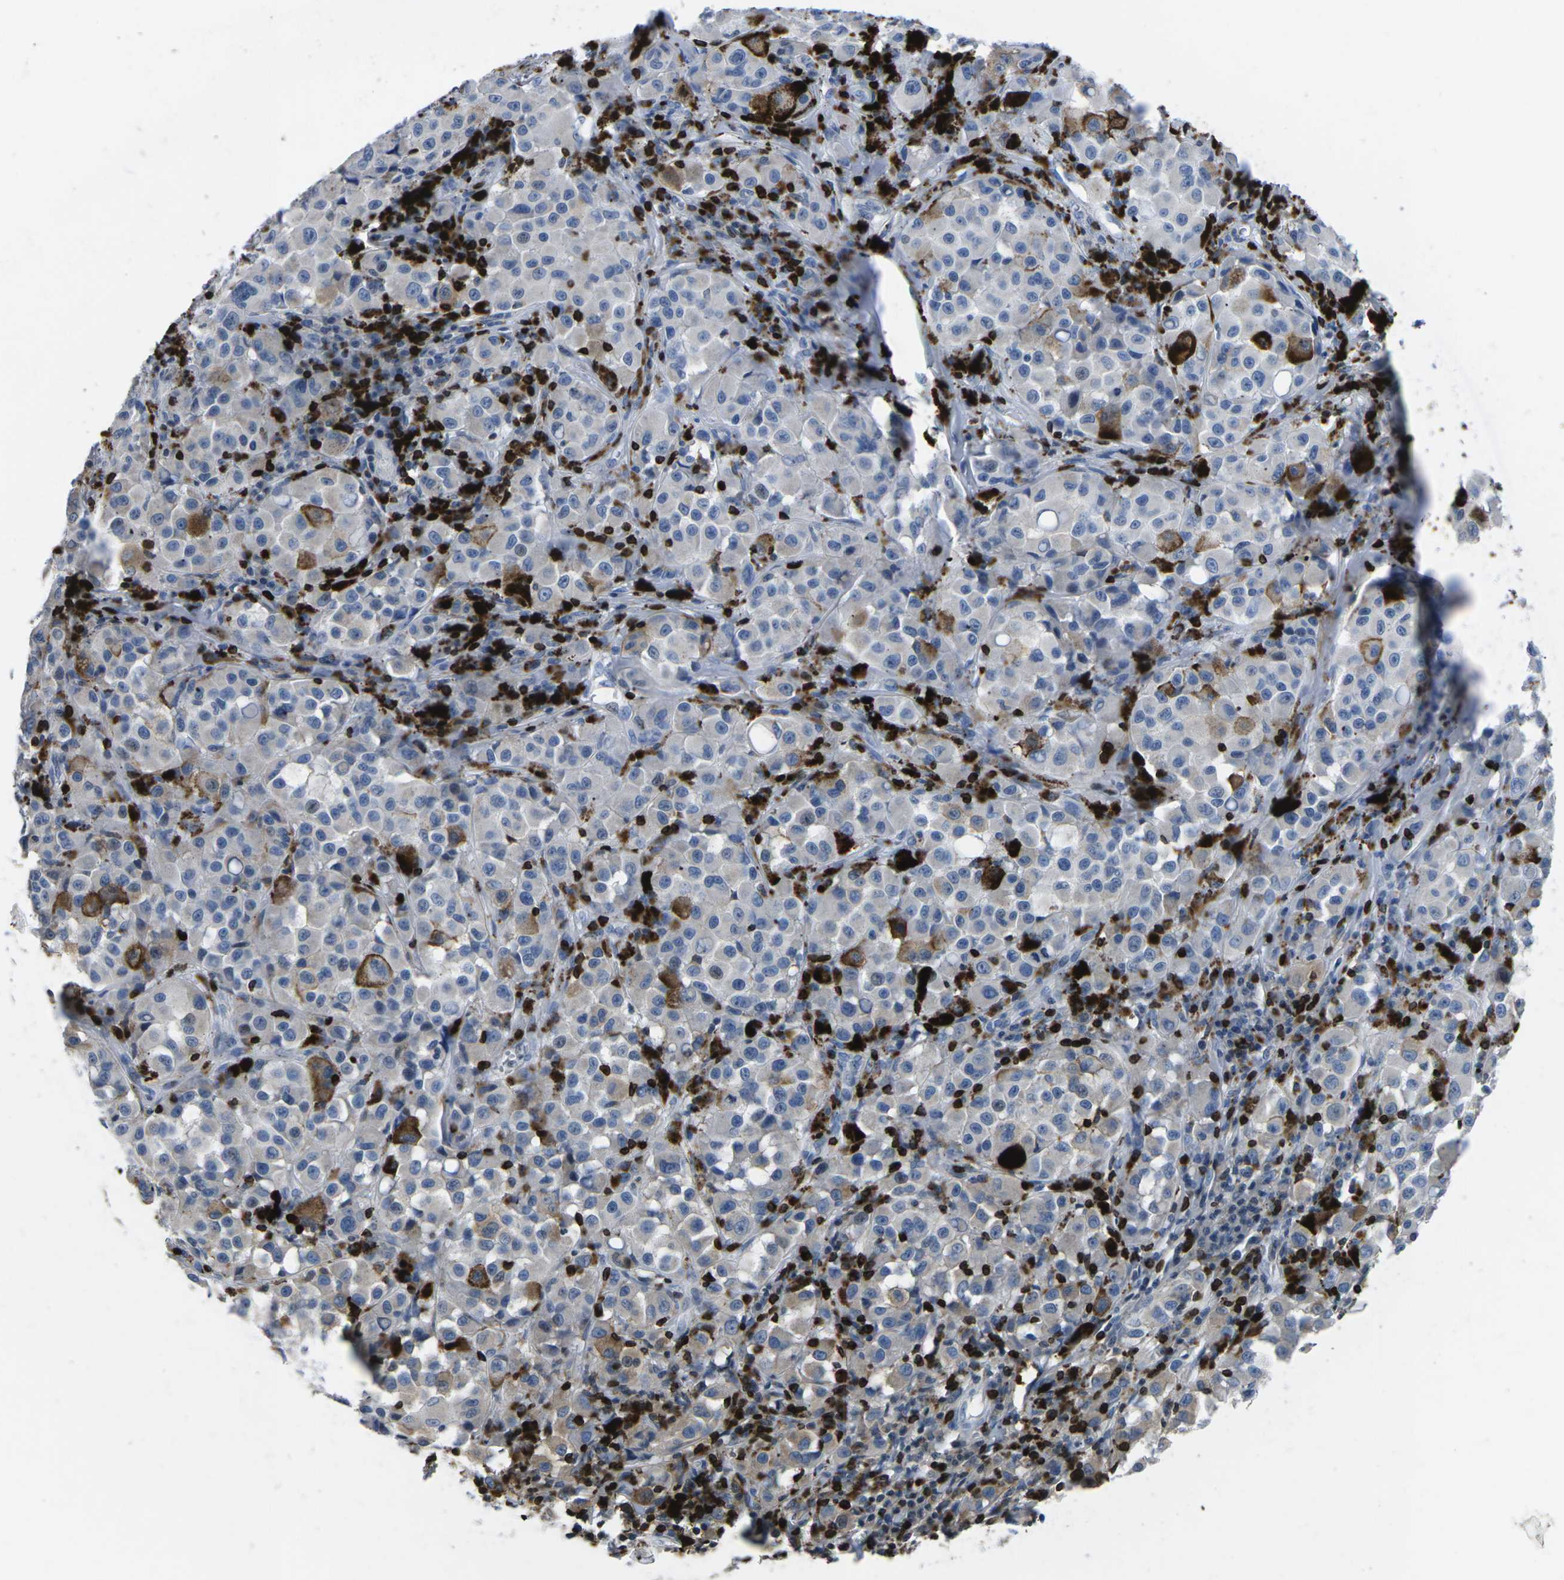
{"staining": {"intensity": "negative", "quantity": "none", "location": "none"}, "tissue": "melanoma", "cell_type": "Tumor cells", "image_type": "cancer", "snomed": [{"axis": "morphology", "description": "Malignant melanoma, NOS"}, {"axis": "topography", "description": "Skin"}], "caption": "DAB immunohistochemical staining of malignant melanoma demonstrates no significant staining in tumor cells.", "gene": "CTSW", "patient": {"sex": "male", "age": 84}}